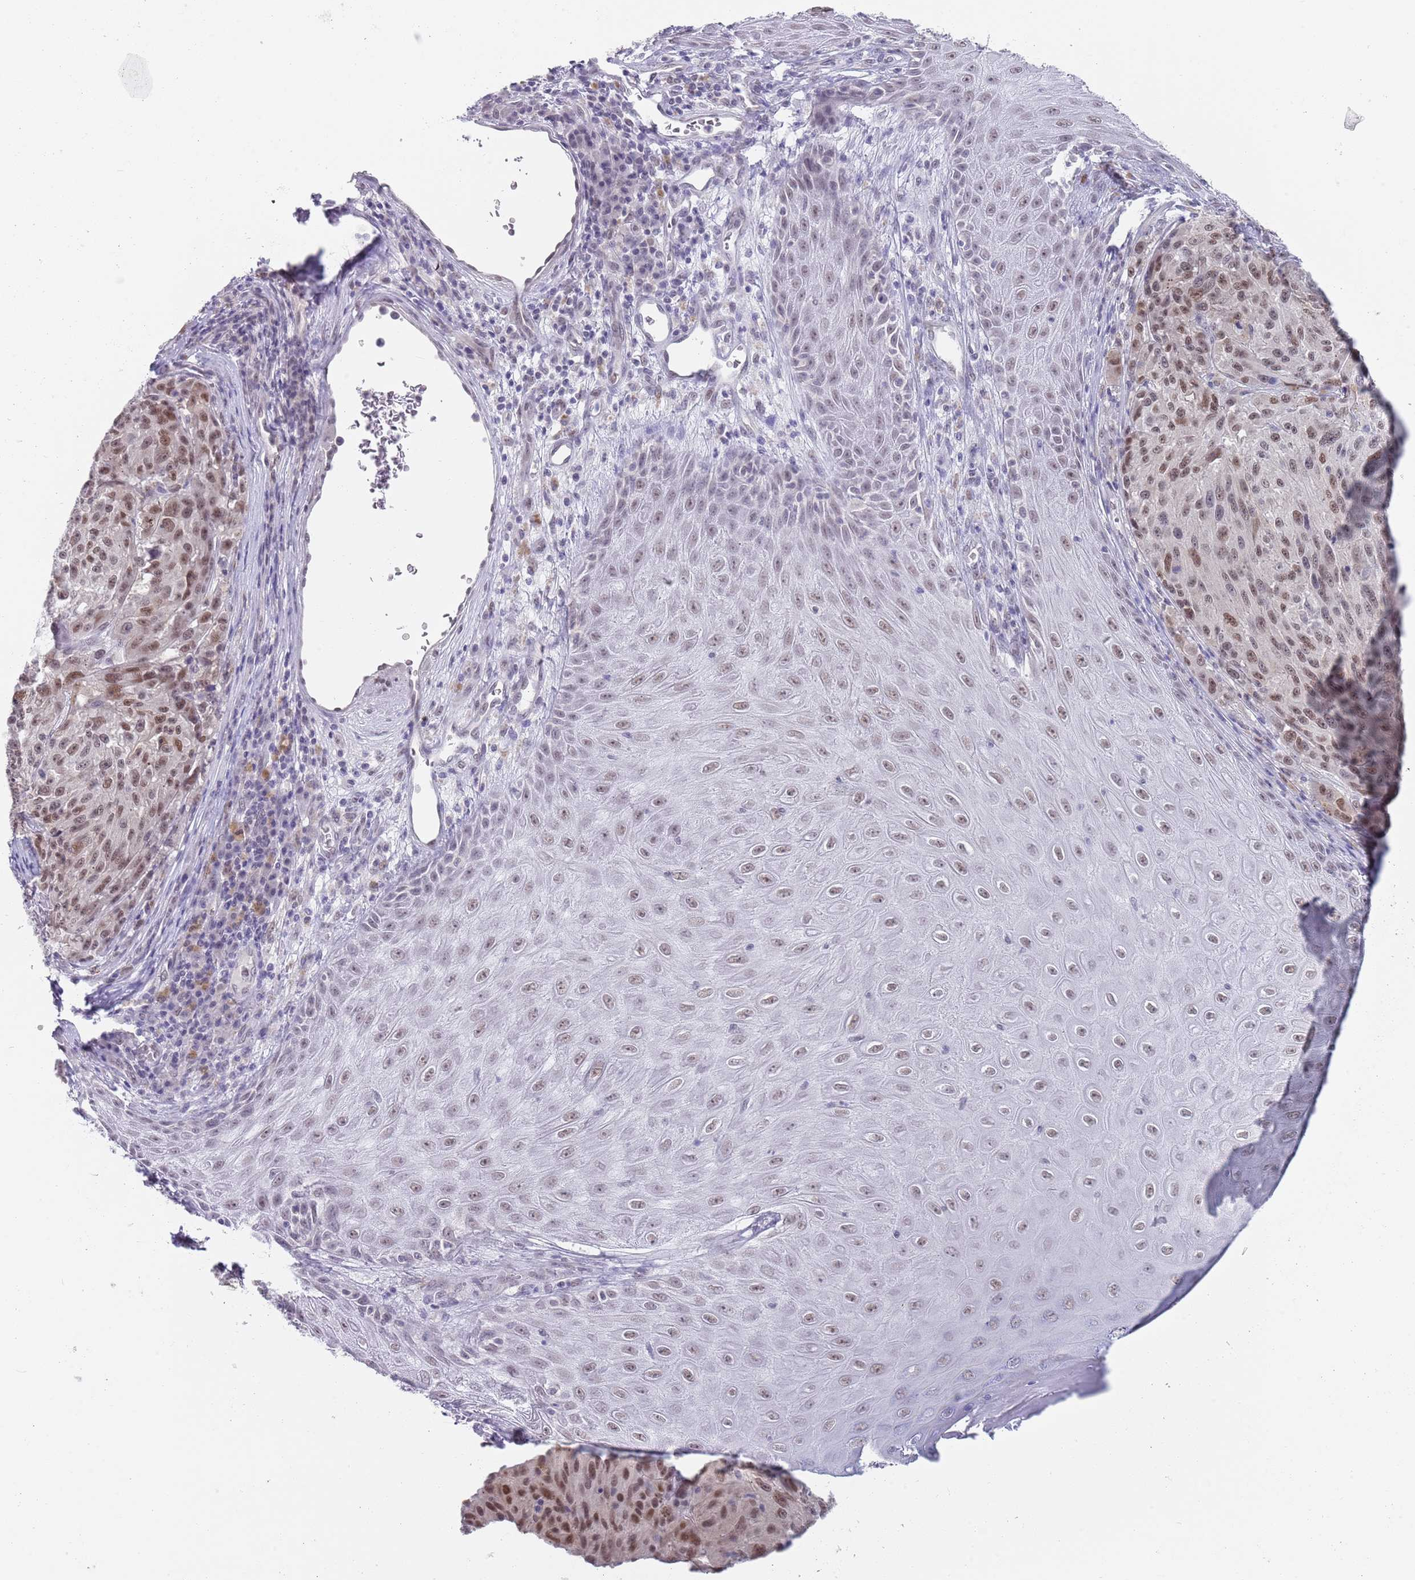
{"staining": {"intensity": "moderate", "quantity": "25%-75%", "location": "nuclear"}, "tissue": "melanoma", "cell_type": "Tumor cells", "image_type": "cancer", "snomed": [{"axis": "morphology", "description": "Malignant melanoma, NOS"}, {"axis": "topography", "description": "Skin"}], "caption": "Melanoma was stained to show a protein in brown. There is medium levels of moderate nuclear positivity in about 25%-75% of tumor cells. Nuclei are stained in blue.", "gene": "SEPHS2", "patient": {"sex": "male", "age": 53}}